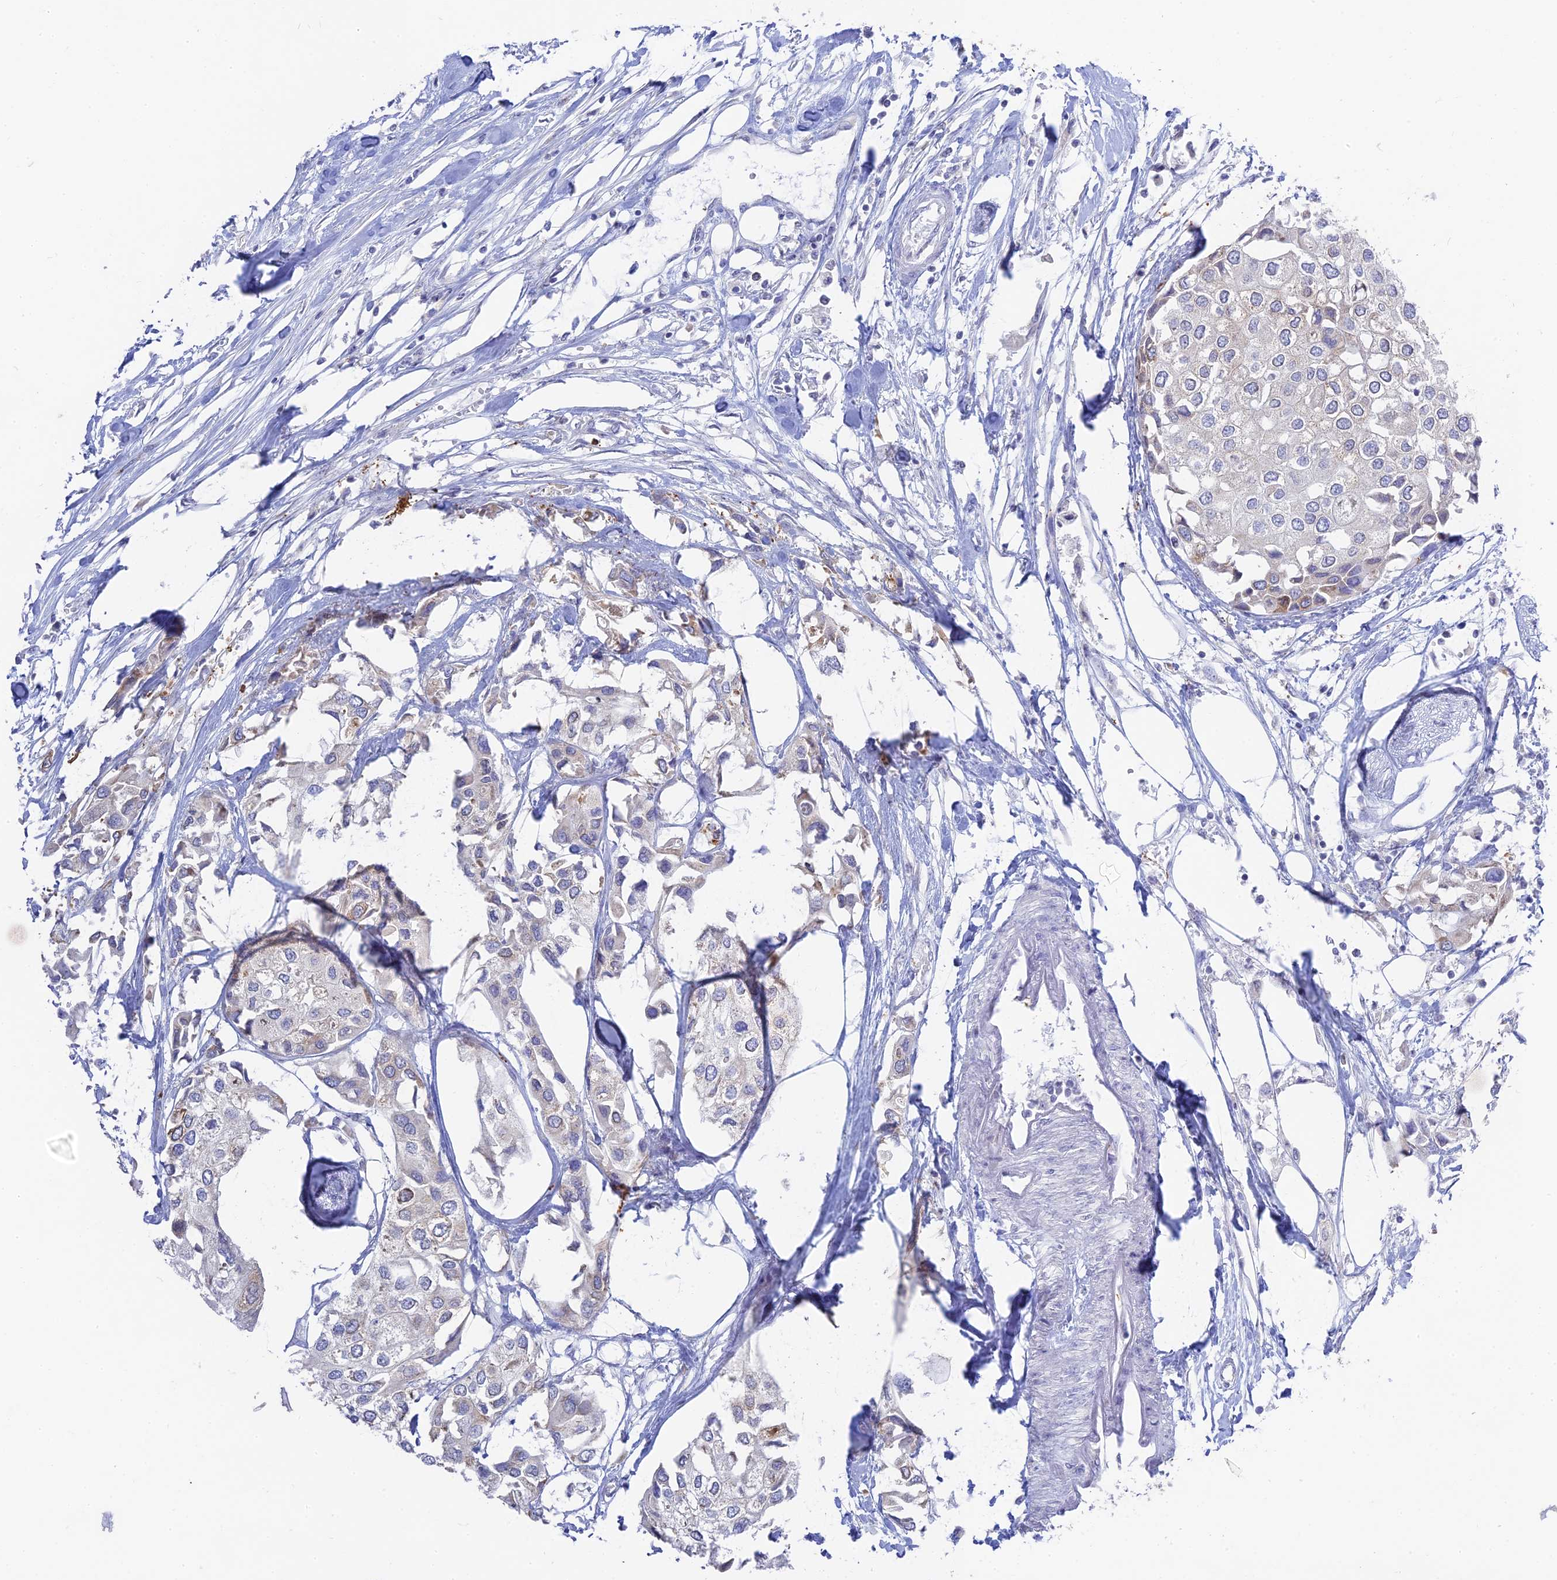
{"staining": {"intensity": "negative", "quantity": "none", "location": "none"}, "tissue": "urothelial cancer", "cell_type": "Tumor cells", "image_type": "cancer", "snomed": [{"axis": "morphology", "description": "Urothelial carcinoma, High grade"}, {"axis": "topography", "description": "Urinary bladder"}], "caption": "High-grade urothelial carcinoma was stained to show a protein in brown. There is no significant positivity in tumor cells. (Immunohistochemistry (ihc), brightfield microscopy, high magnification).", "gene": "TMEM40", "patient": {"sex": "male", "age": 64}}